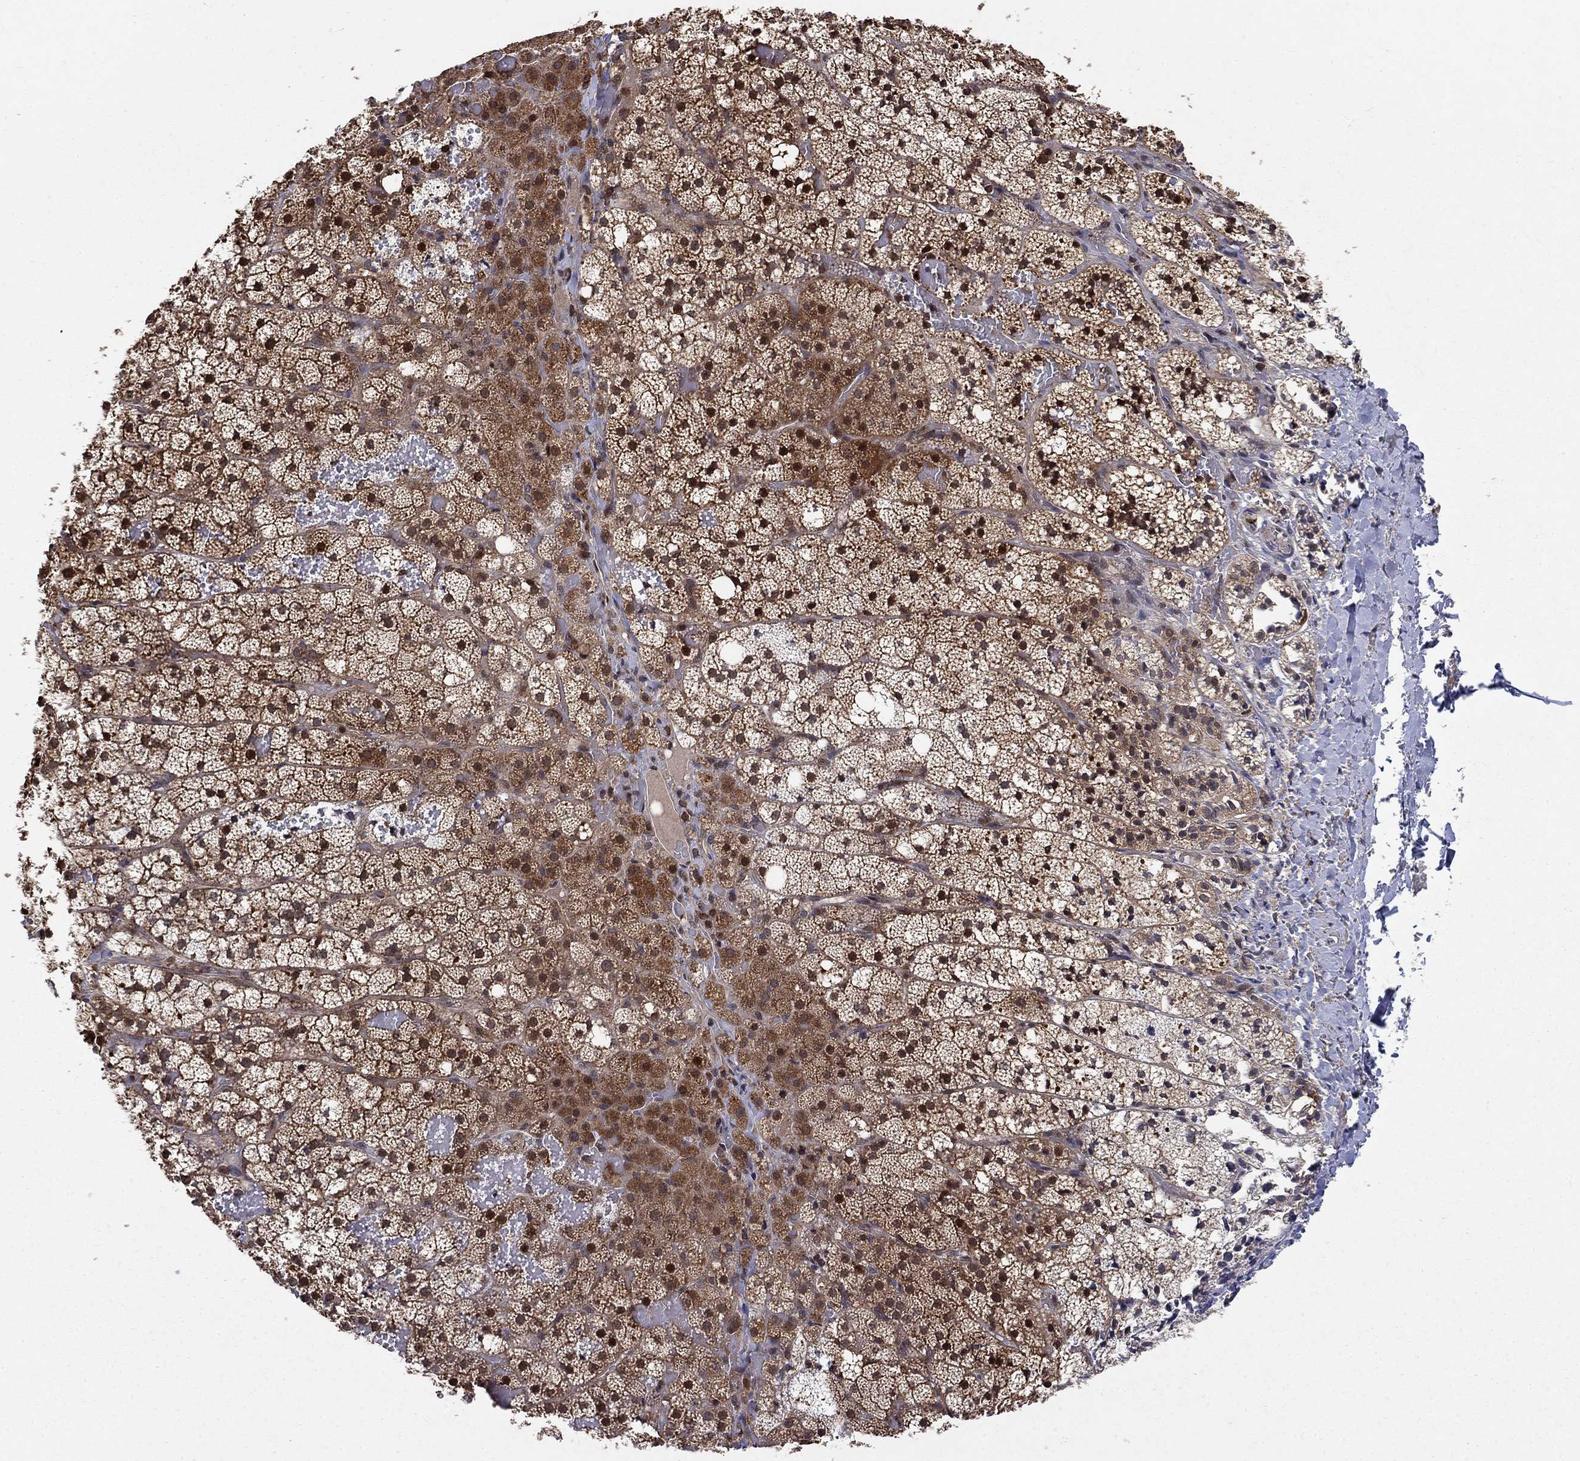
{"staining": {"intensity": "strong", "quantity": "25%-75%", "location": "cytoplasmic/membranous,nuclear"}, "tissue": "adrenal gland", "cell_type": "Glandular cells", "image_type": "normal", "snomed": [{"axis": "morphology", "description": "Normal tissue, NOS"}, {"axis": "topography", "description": "Adrenal gland"}], "caption": "The image displays immunohistochemical staining of normal adrenal gland. There is strong cytoplasmic/membranous,nuclear positivity is appreciated in approximately 25%-75% of glandular cells. The protein is stained brown, and the nuclei are stained in blue (DAB IHC with brightfield microscopy, high magnification).", "gene": "CCDC66", "patient": {"sex": "male", "age": 53}}